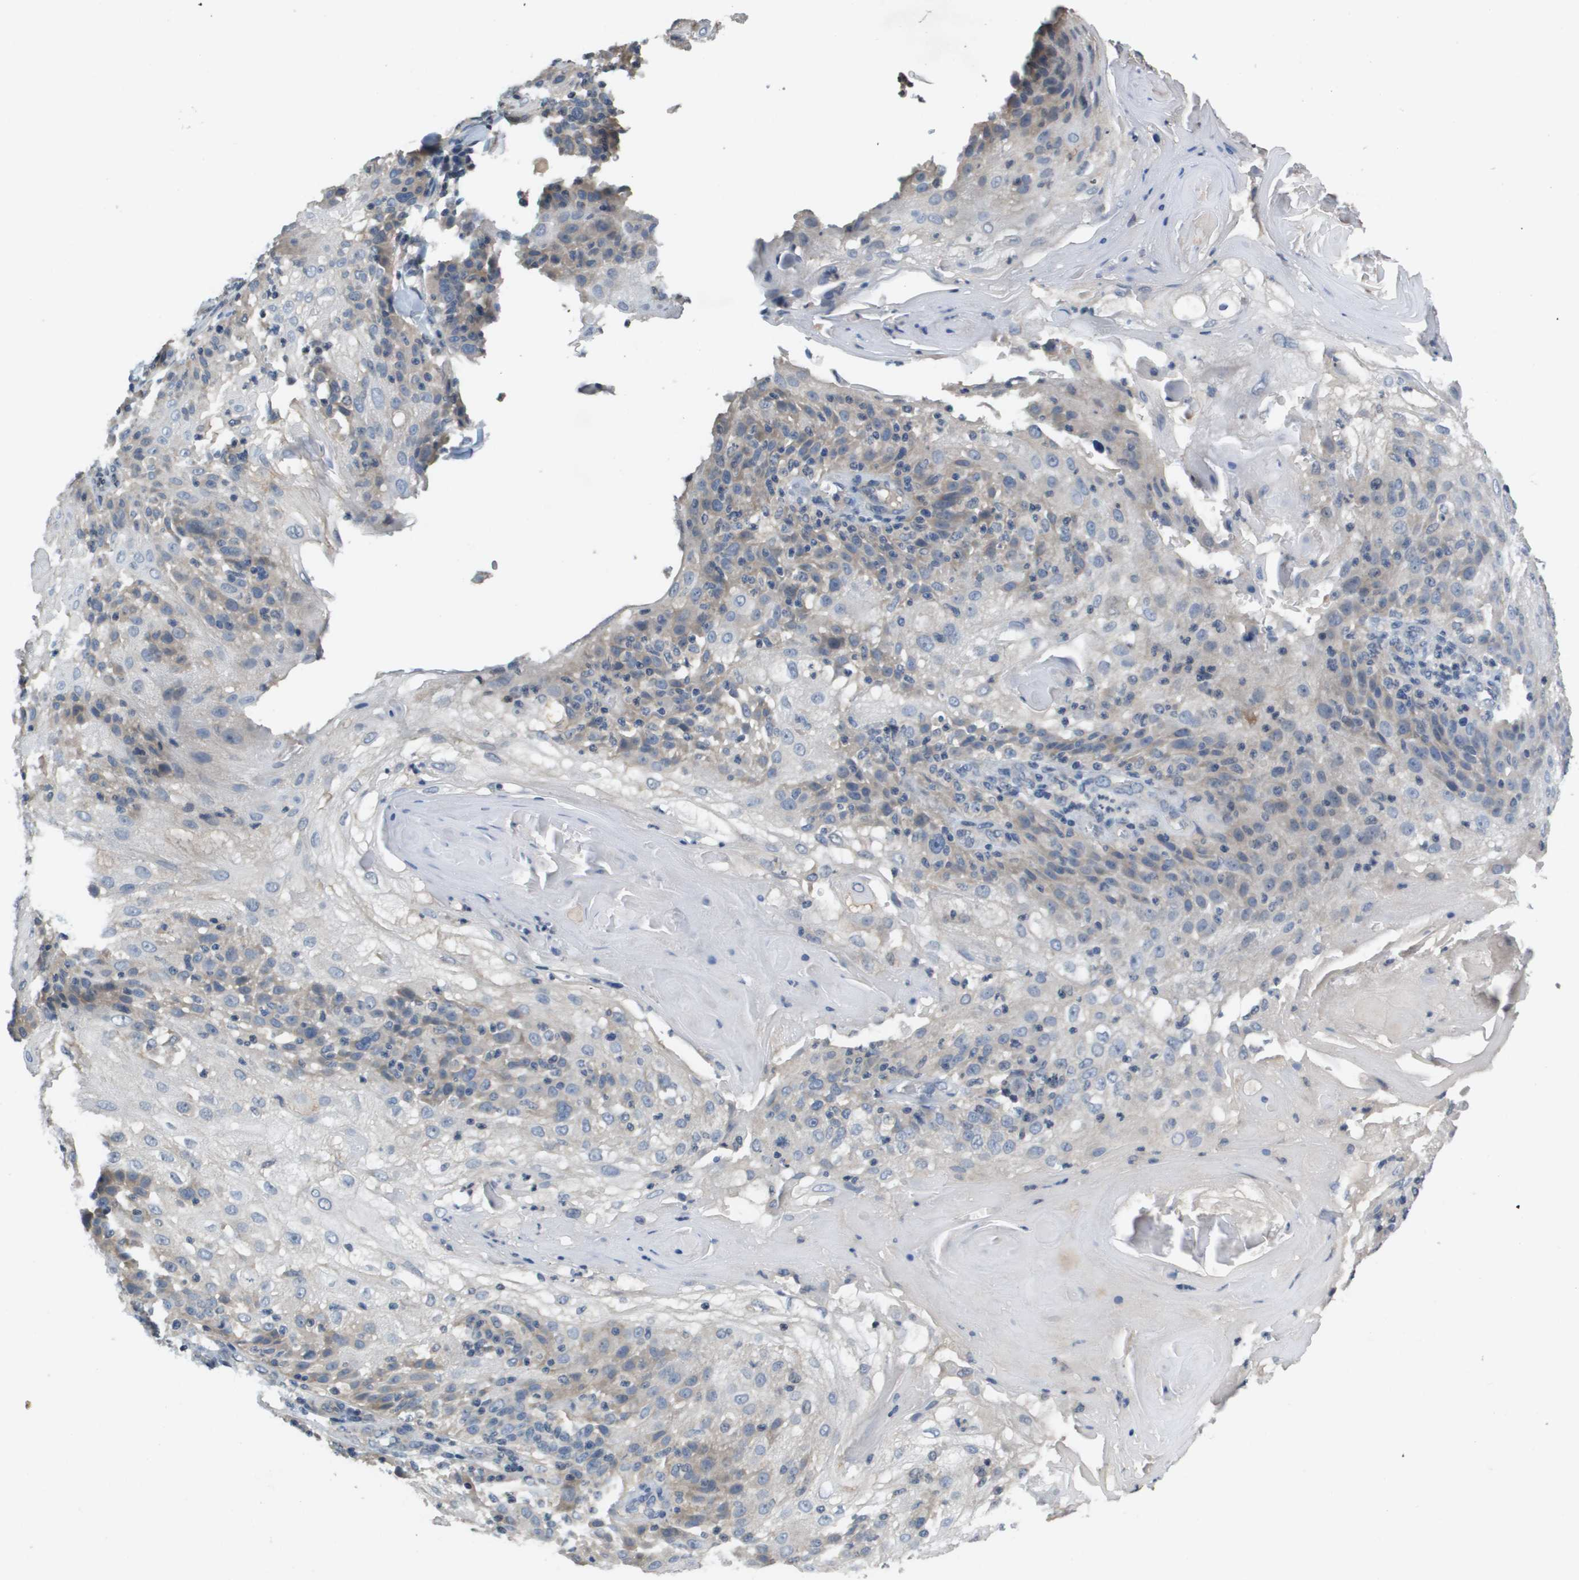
{"staining": {"intensity": "weak", "quantity": "<25%", "location": "cytoplasmic/membranous"}, "tissue": "skin cancer", "cell_type": "Tumor cells", "image_type": "cancer", "snomed": [{"axis": "morphology", "description": "Normal tissue, NOS"}, {"axis": "morphology", "description": "Squamous cell carcinoma, NOS"}, {"axis": "topography", "description": "Skin"}], "caption": "Image shows no significant protein staining in tumor cells of skin cancer (squamous cell carcinoma). (DAB IHC with hematoxylin counter stain).", "gene": "CAPN11", "patient": {"sex": "female", "age": 83}}